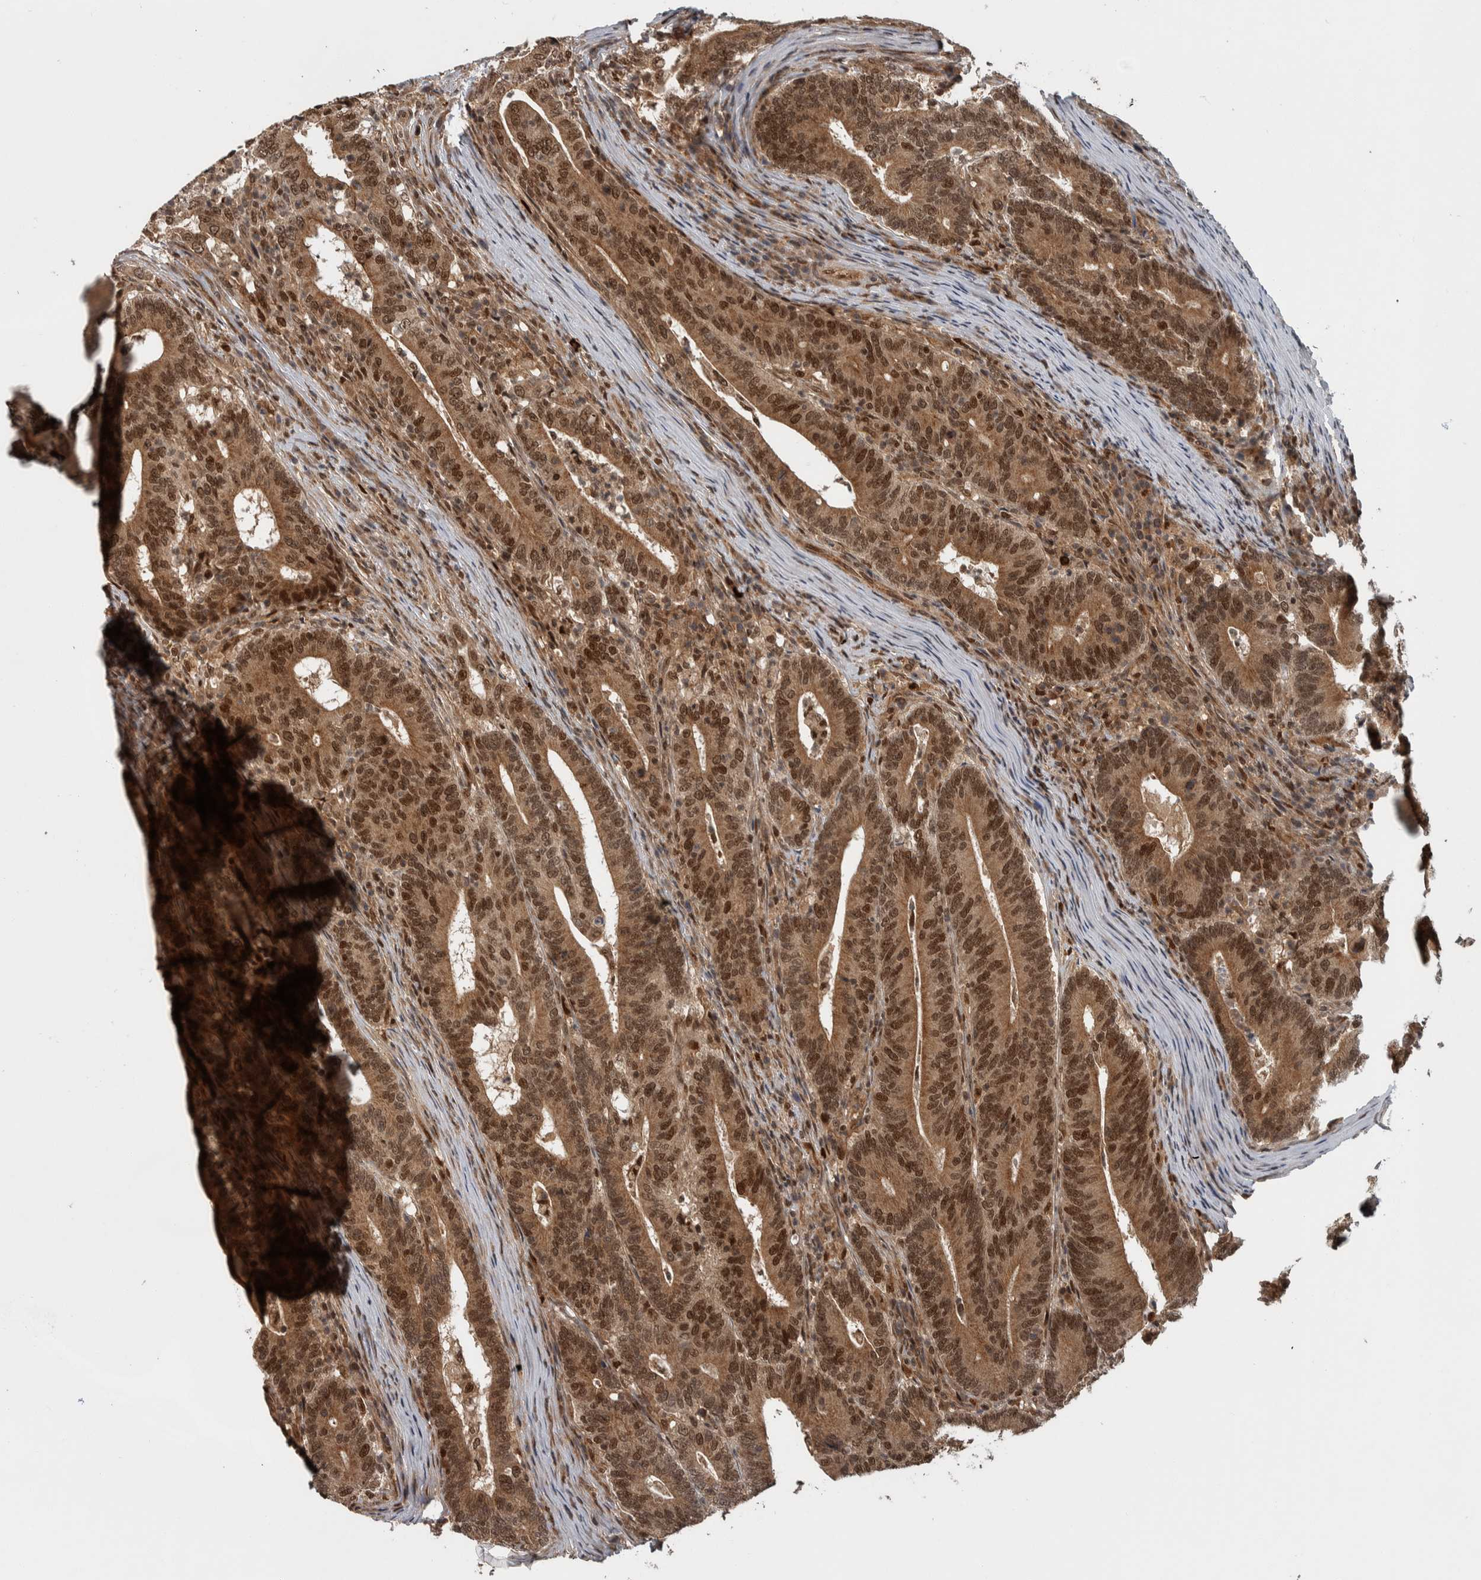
{"staining": {"intensity": "strong", "quantity": ">75%", "location": "cytoplasmic/membranous,nuclear"}, "tissue": "colorectal cancer", "cell_type": "Tumor cells", "image_type": "cancer", "snomed": [{"axis": "morphology", "description": "Adenocarcinoma, NOS"}, {"axis": "topography", "description": "Colon"}], "caption": "Protein staining of colorectal cancer (adenocarcinoma) tissue exhibits strong cytoplasmic/membranous and nuclear expression in about >75% of tumor cells.", "gene": "RPS6KA4", "patient": {"sex": "female", "age": 66}}